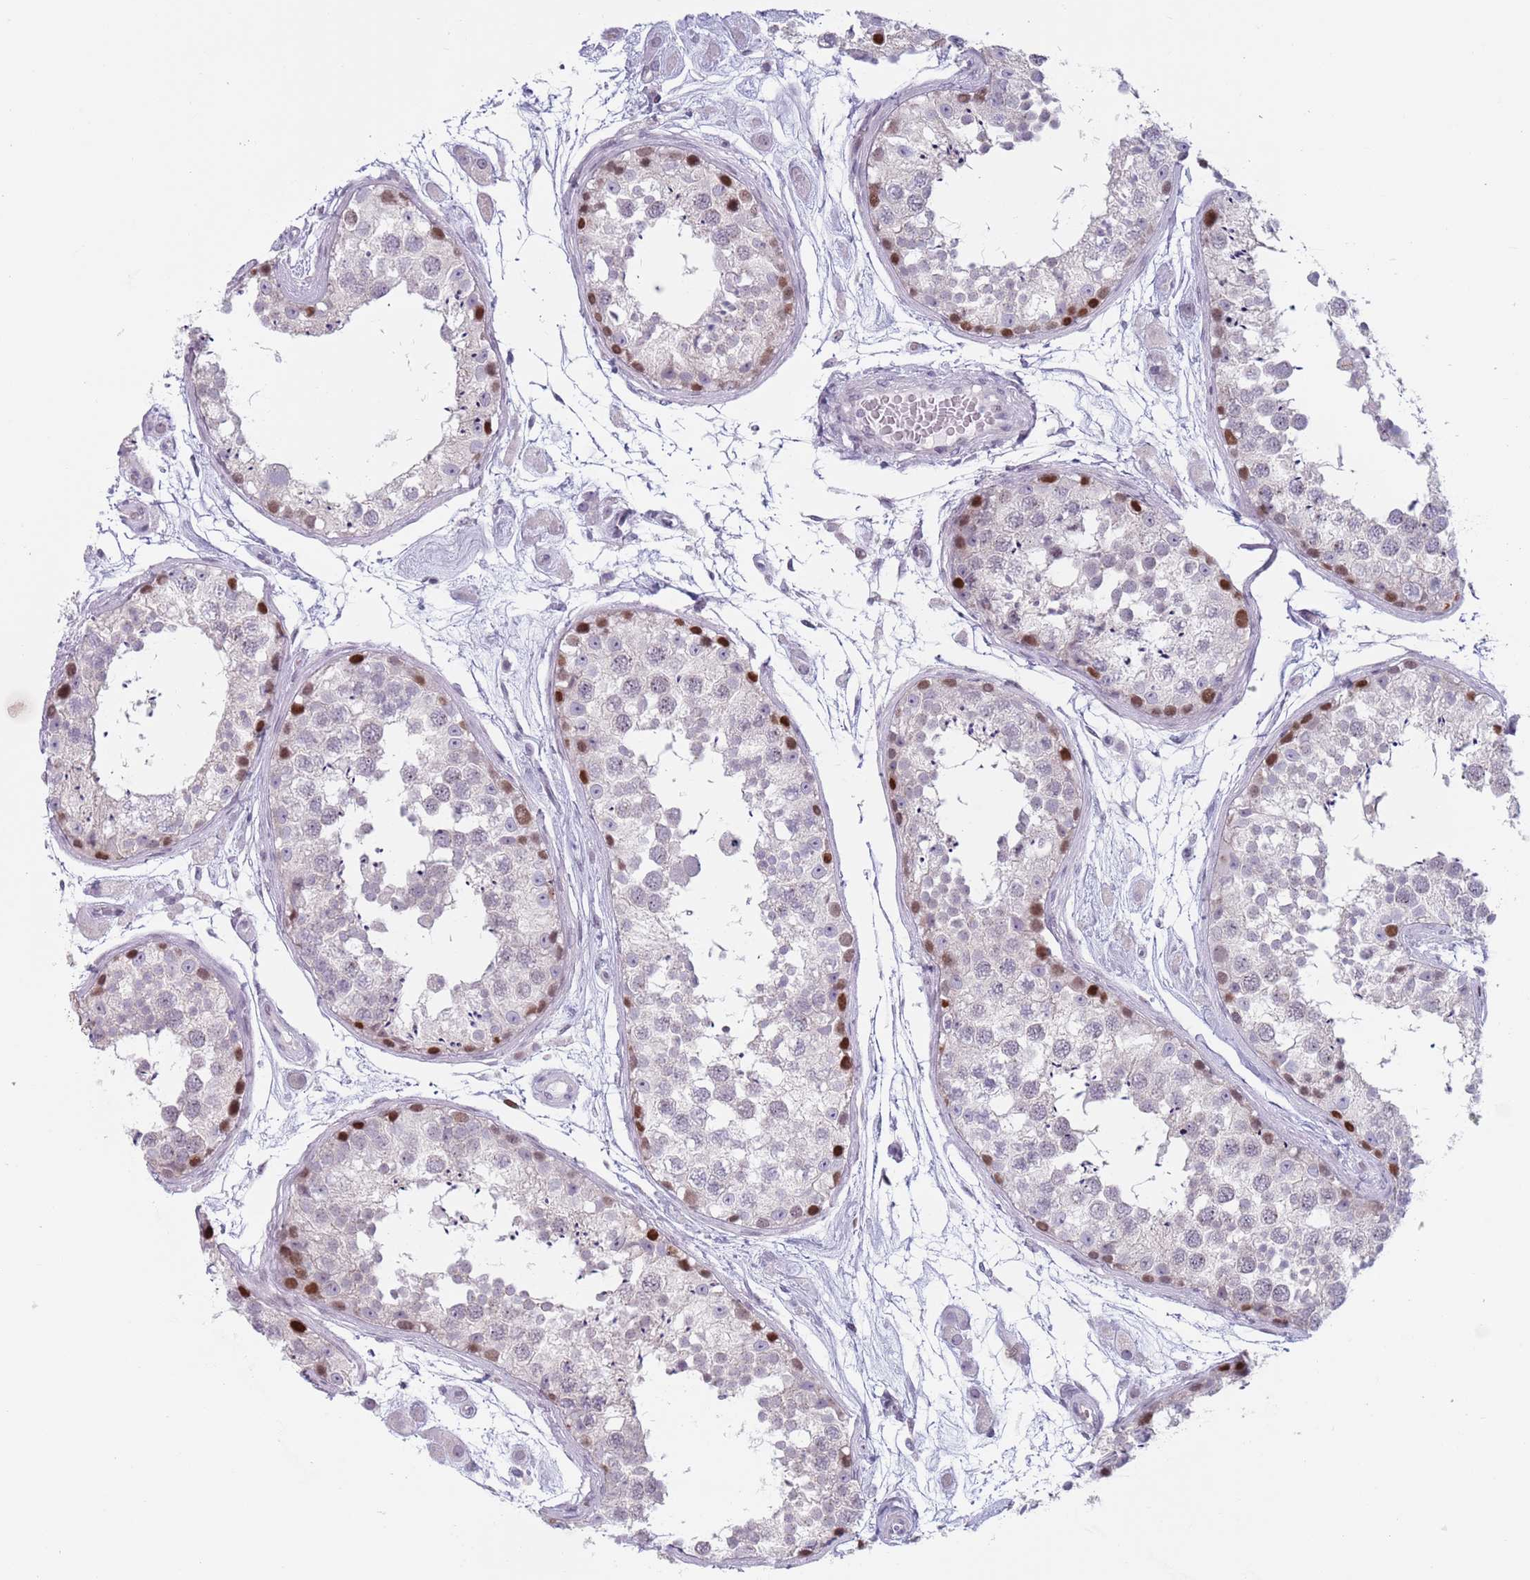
{"staining": {"intensity": "moderate", "quantity": "<25%", "location": "nuclear"}, "tissue": "testis", "cell_type": "Cells in seminiferous ducts", "image_type": "normal", "snomed": [{"axis": "morphology", "description": "Normal tissue, NOS"}, {"axis": "topography", "description": "Testis"}], "caption": "The immunohistochemical stain labels moderate nuclear expression in cells in seminiferous ducts of benign testis. Ihc stains the protein of interest in brown and the nuclei are stained blue.", "gene": "ZKSCAN2", "patient": {"sex": "male", "age": 25}}